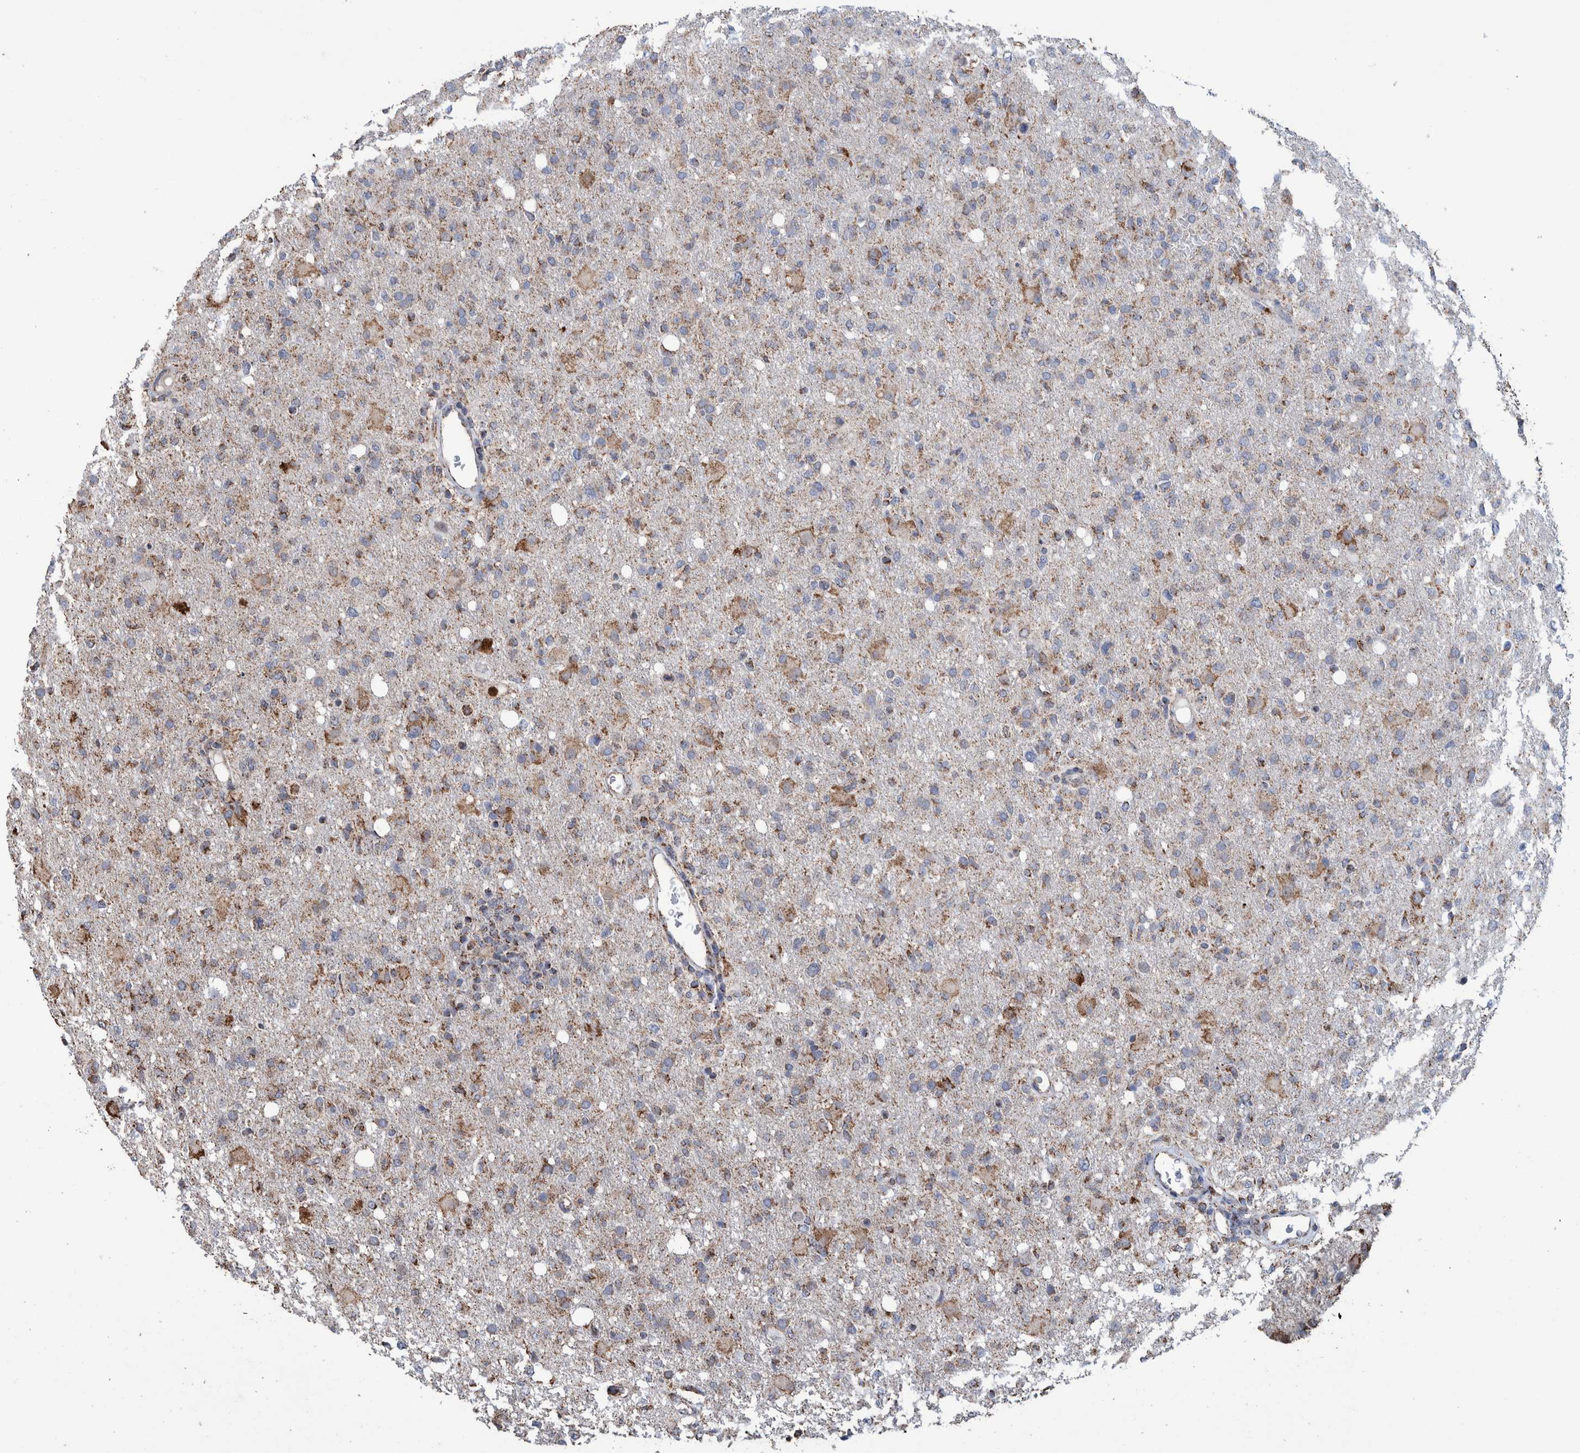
{"staining": {"intensity": "weak", "quantity": "25%-75%", "location": "cytoplasmic/membranous"}, "tissue": "glioma", "cell_type": "Tumor cells", "image_type": "cancer", "snomed": [{"axis": "morphology", "description": "Glioma, malignant, High grade"}, {"axis": "topography", "description": "Brain"}], "caption": "High-magnification brightfield microscopy of glioma stained with DAB (3,3'-diaminobenzidine) (brown) and counterstained with hematoxylin (blue). tumor cells exhibit weak cytoplasmic/membranous staining is present in approximately25%-75% of cells. (brown staining indicates protein expression, while blue staining denotes nuclei).", "gene": "DECR1", "patient": {"sex": "female", "age": 57}}